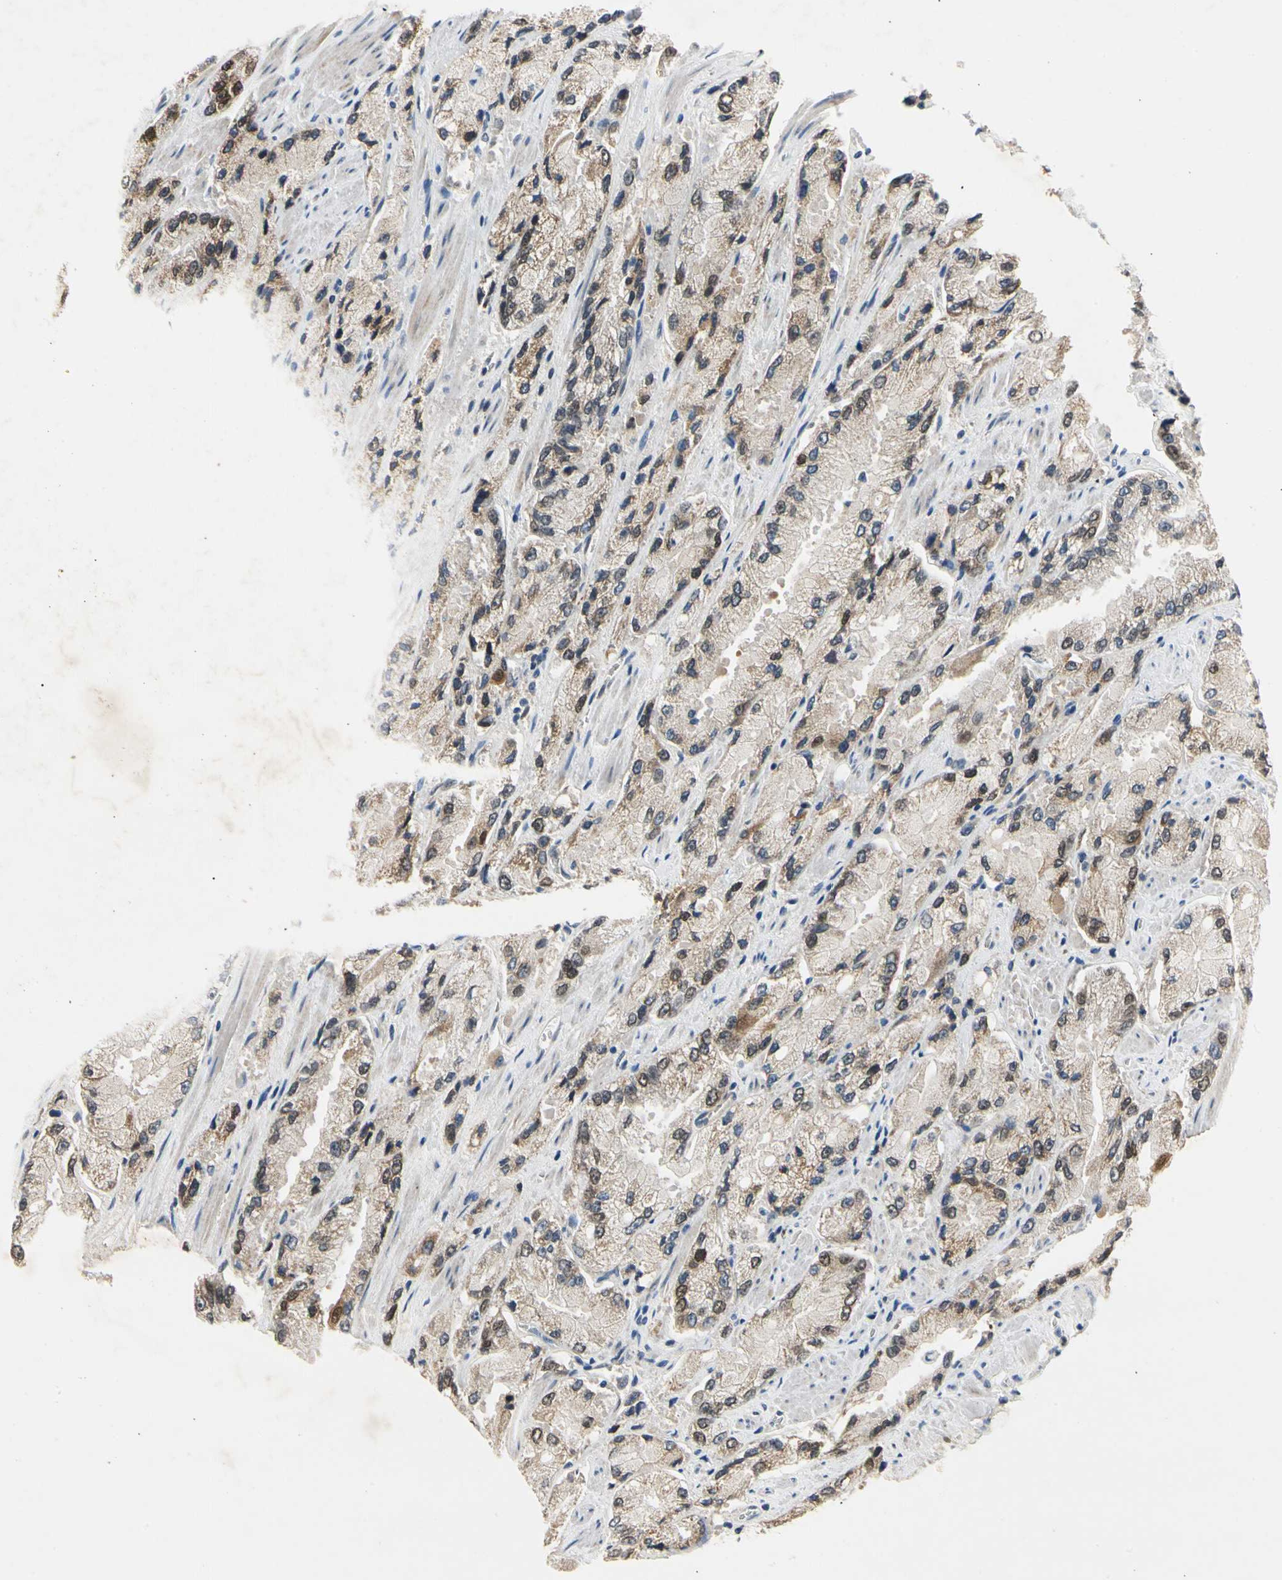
{"staining": {"intensity": "moderate", "quantity": "<25%", "location": "cytoplasmic/membranous"}, "tissue": "prostate cancer", "cell_type": "Tumor cells", "image_type": "cancer", "snomed": [{"axis": "morphology", "description": "Adenocarcinoma, High grade"}, {"axis": "topography", "description": "Prostate"}], "caption": "The histopathology image exhibits staining of prostate cancer, revealing moderate cytoplasmic/membranous protein staining (brown color) within tumor cells. (brown staining indicates protein expression, while blue staining denotes nuclei).", "gene": "RIOX2", "patient": {"sex": "male", "age": 58}}